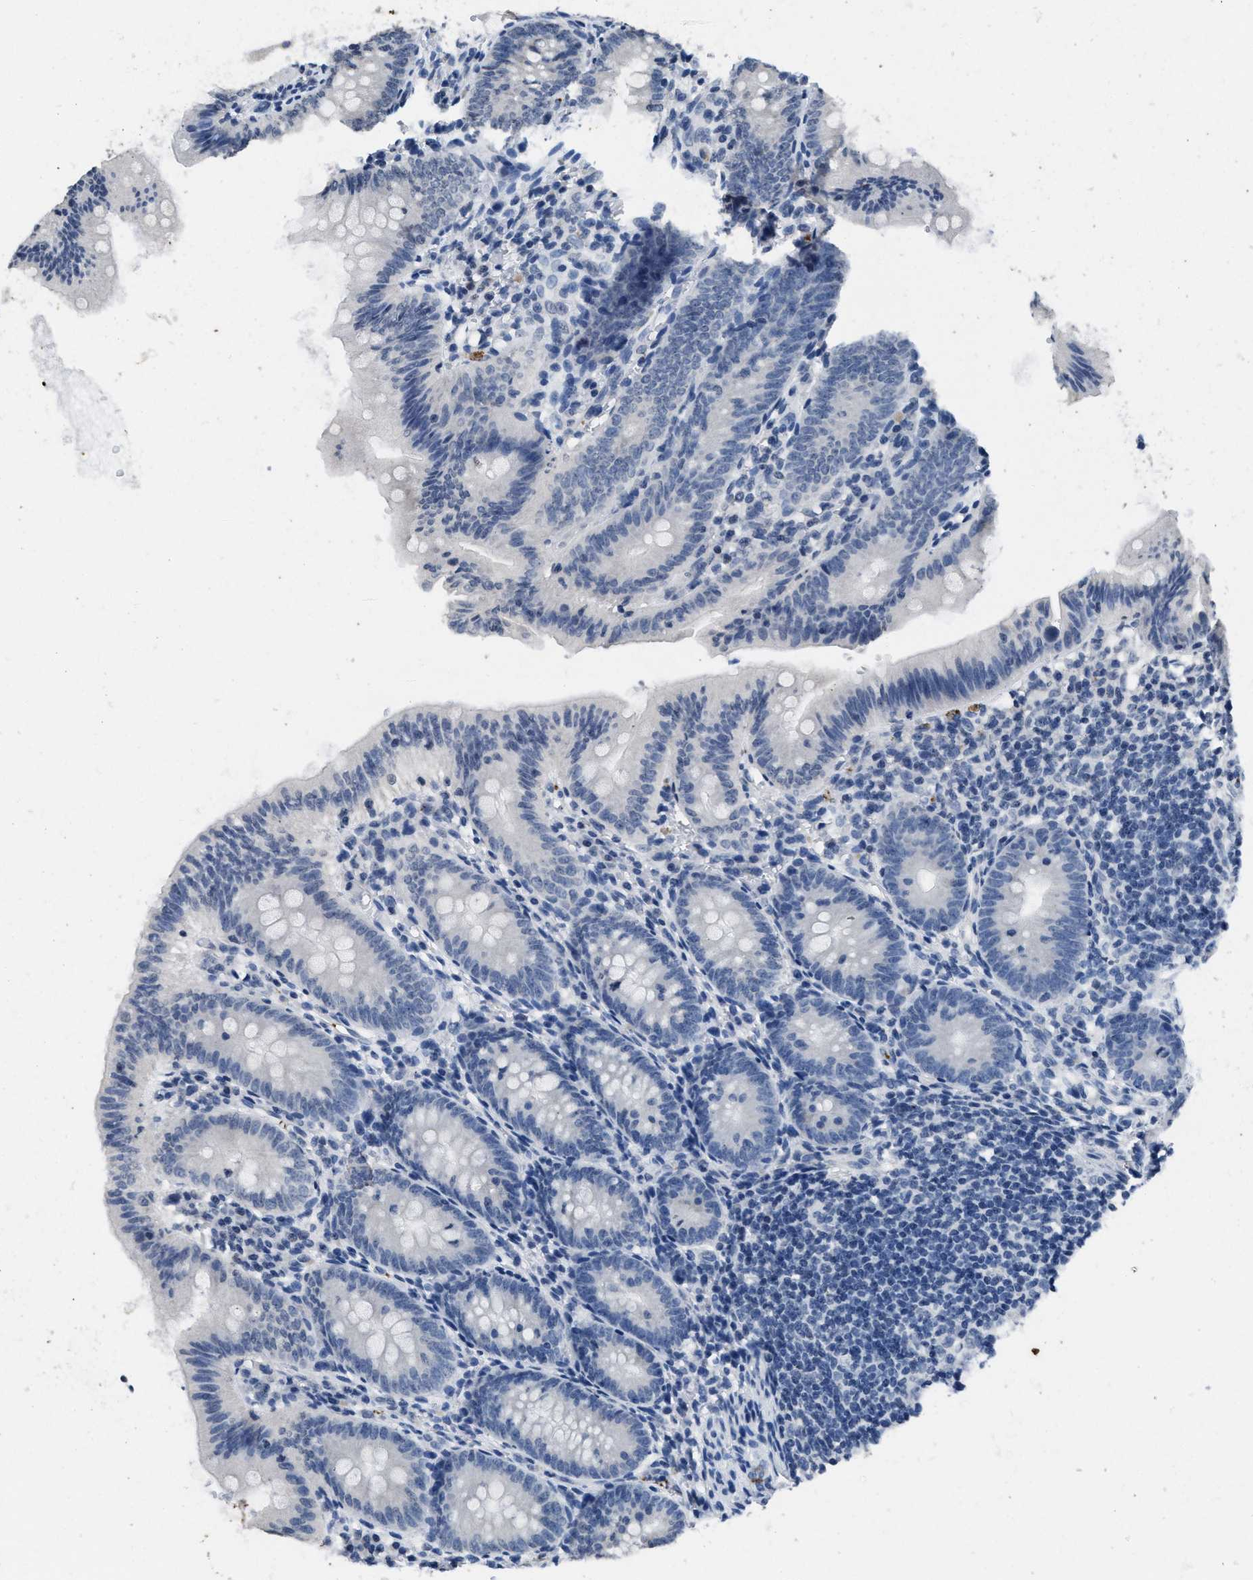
{"staining": {"intensity": "negative", "quantity": "none", "location": "none"}, "tissue": "appendix", "cell_type": "Glandular cells", "image_type": "normal", "snomed": [{"axis": "morphology", "description": "Normal tissue, NOS"}, {"axis": "topography", "description": "Appendix"}], "caption": "Immunohistochemistry histopathology image of unremarkable human appendix stained for a protein (brown), which shows no expression in glandular cells.", "gene": "ITGA2B", "patient": {"sex": "male", "age": 1}}